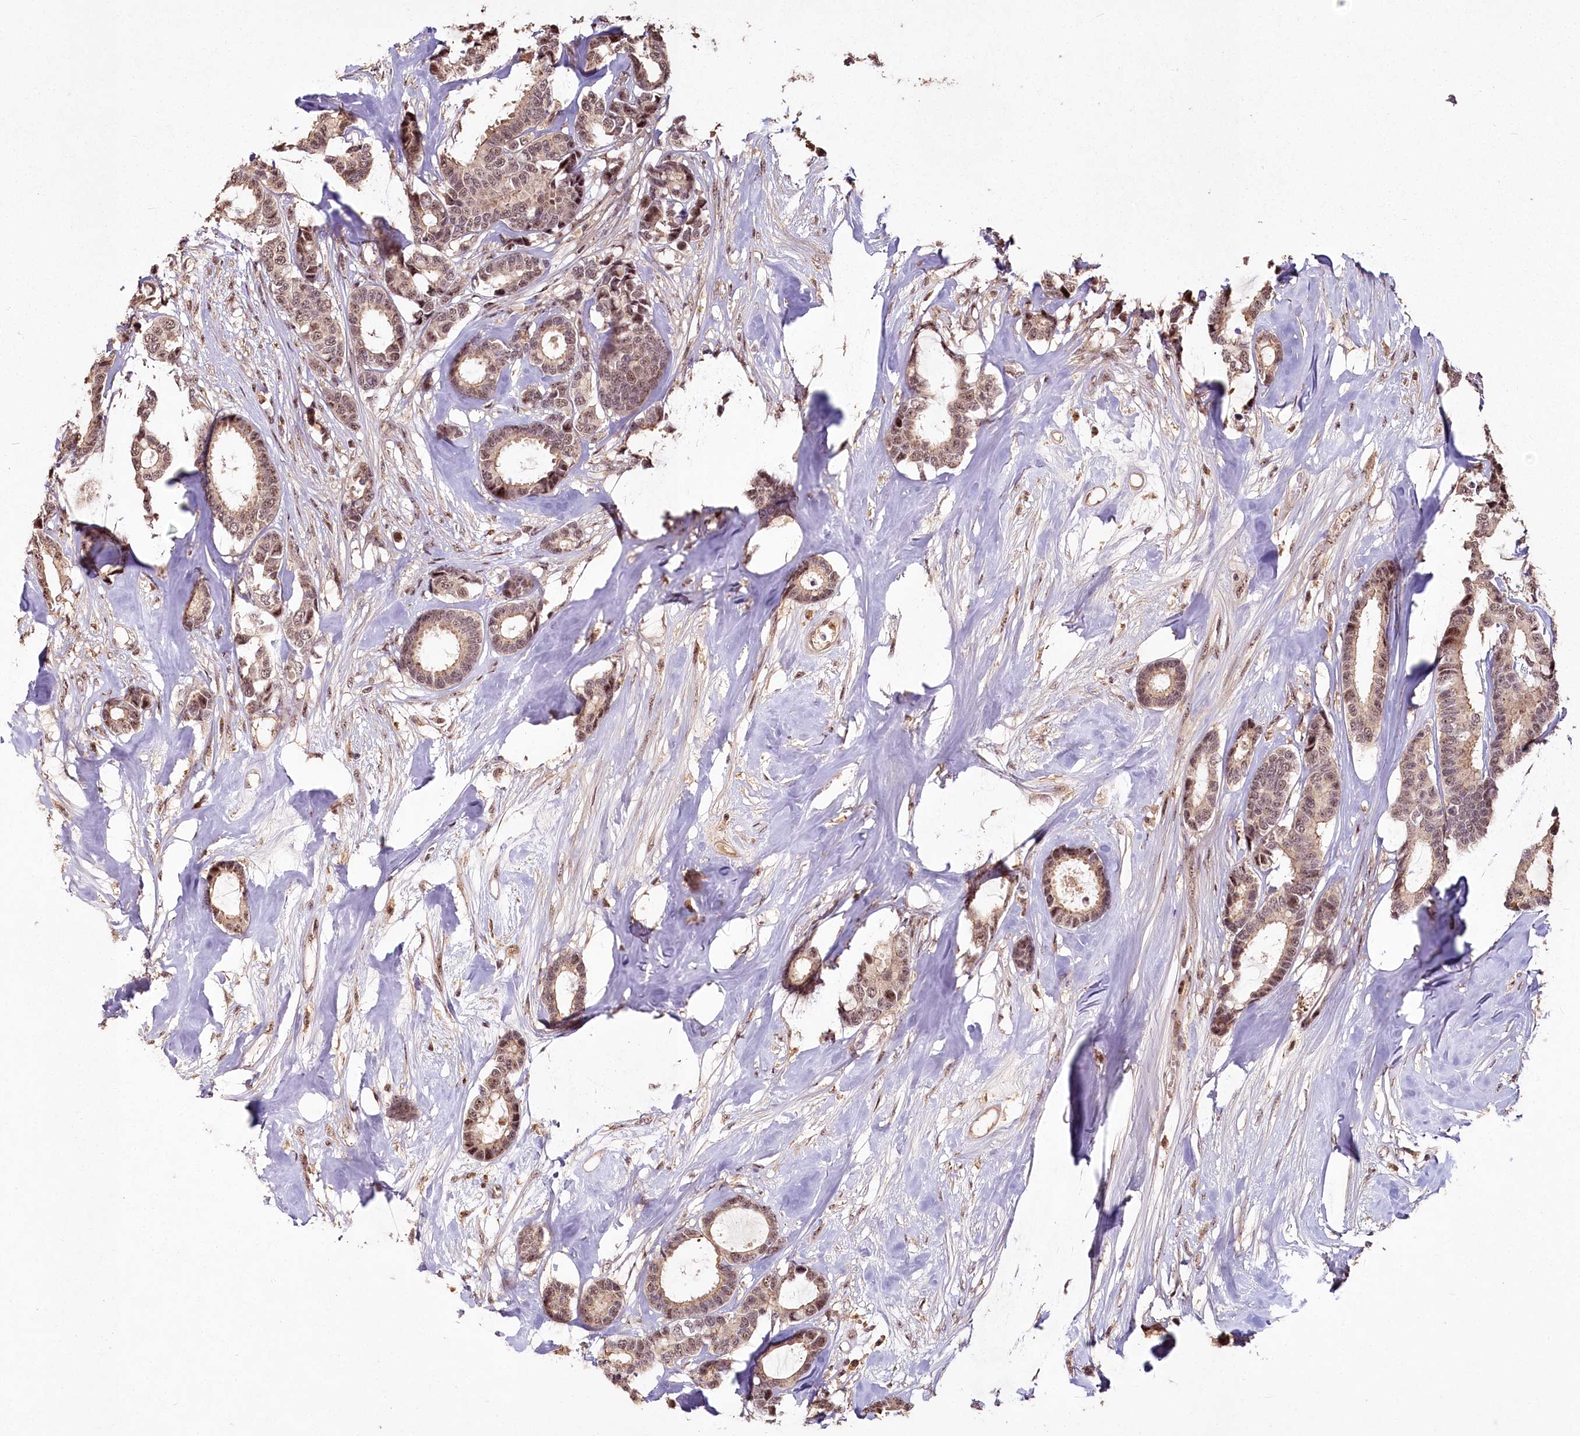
{"staining": {"intensity": "weak", "quantity": "<25%", "location": "nuclear"}, "tissue": "breast cancer", "cell_type": "Tumor cells", "image_type": "cancer", "snomed": [{"axis": "morphology", "description": "Duct carcinoma"}, {"axis": "topography", "description": "Breast"}], "caption": "Photomicrograph shows no protein expression in tumor cells of breast cancer tissue.", "gene": "PYROXD1", "patient": {"sex": "female", "age": 87}}